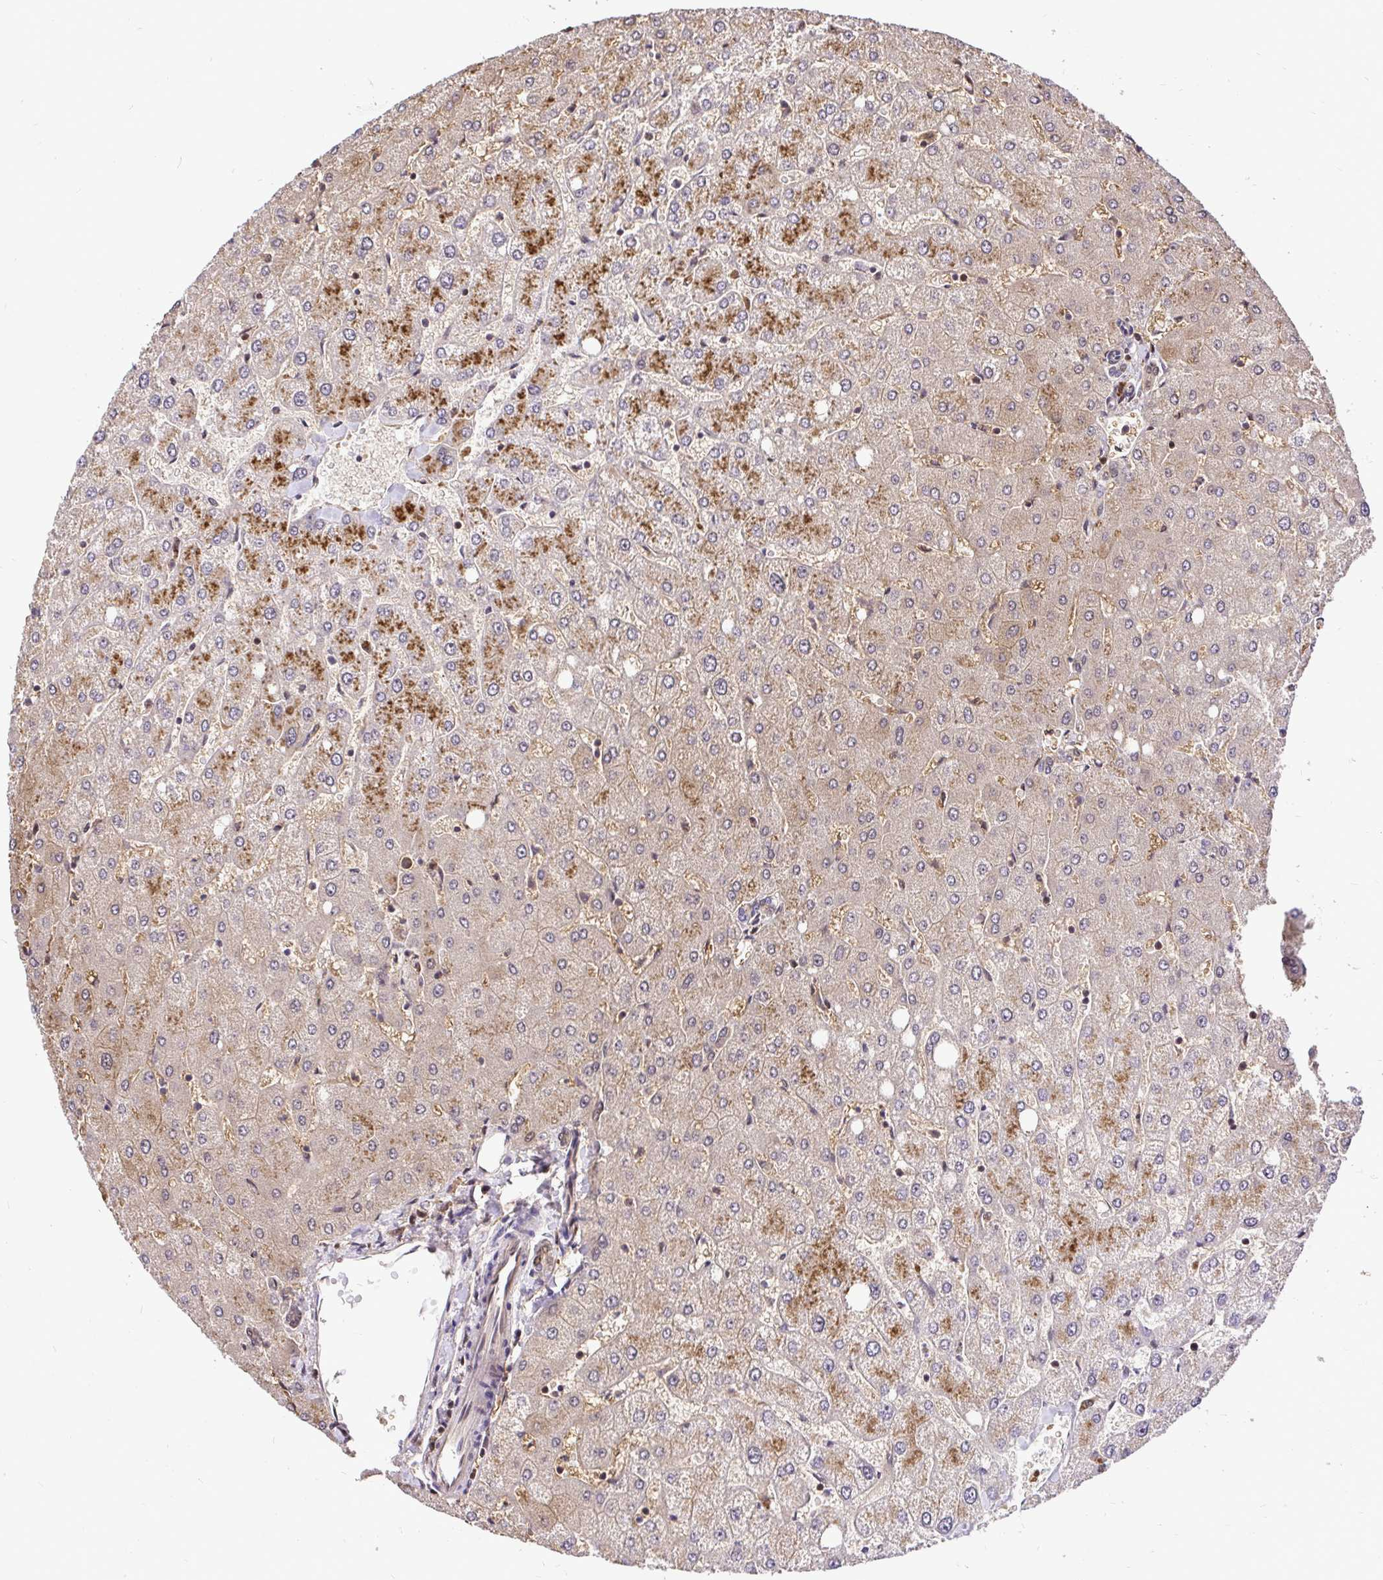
{"staining": {"intensity": "weak", "quantity": "<25%", "location": "cytoplasmic/membranous"}, "tissue": "liver", "cell_type": "Cholangiocytes", "image_type": "normal", "snomed": [{"axis": "morphology", "description": "Normal tissue, NOS"}, {"axis": "topography", "description": "Liver"}], "caption": "The micrograph exhibits no significant positivity in cholangiocytes of liver. (DAB (3,3'-diaminobenzidine) immunohistochemistry (IHC) visualized using brightfield microscopy, high magnification).", "gene": "UBE2M", "patient": {"sex": "female", "age": 54}}